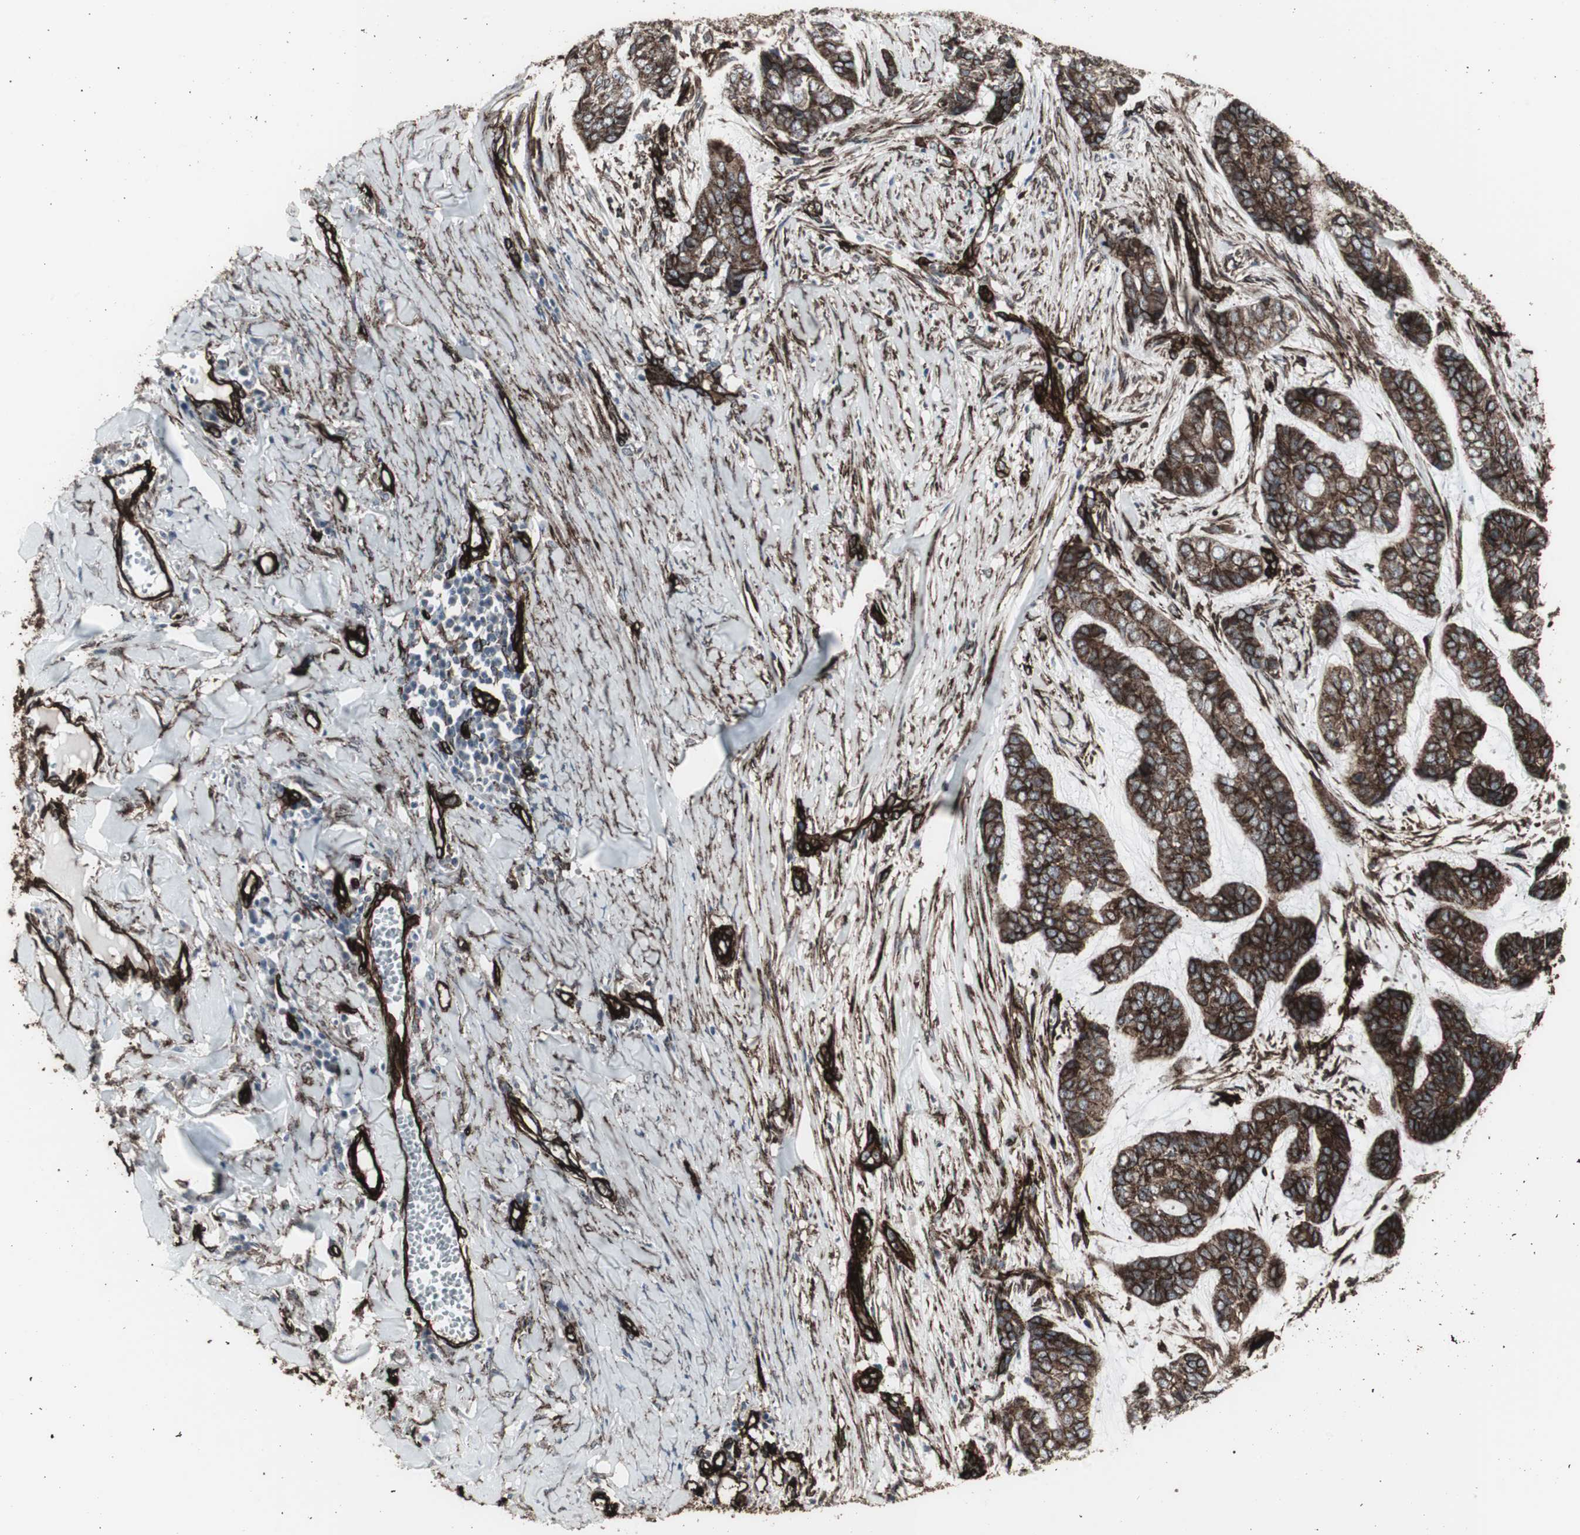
{"staining": {"intensity": "strong", "quantity": ">75%", "location": "cytoplasmic/membranous"}, "tissue": "skin cancer", "cell_type": "Tumor cells", "image_type": "cancer", "snomed": [{"axis": "morphology", "description": "Basal cell carcinoma"}, {"axis": "topography", "description": "Skin"}], "caption": "Immunohistochemical staining of skin basal cell carcinoma demonstrates strong cytoplasmic/membranous protein expression in about >75% of tumor cells.", "gene": "PDGFA", "patient": {"sex": "female", "age": 64}}